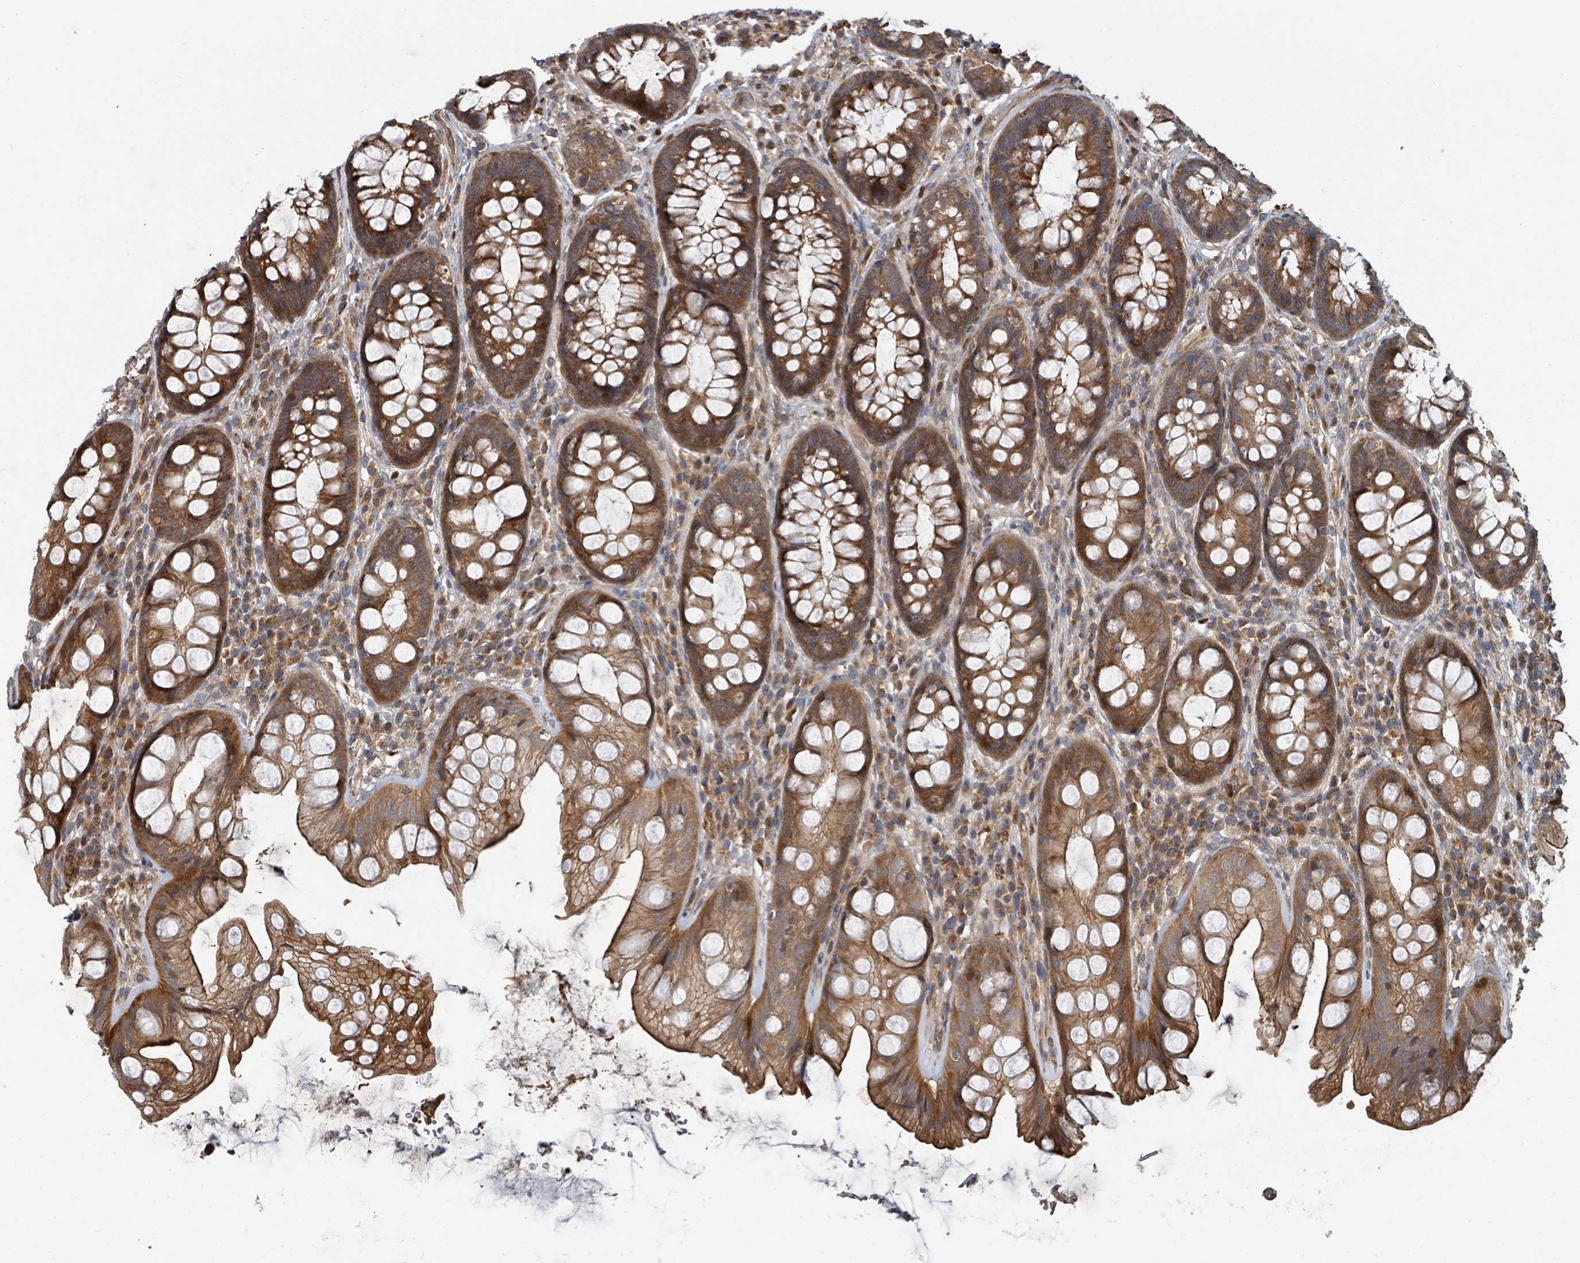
{"staining": {"intensity": "strong", "quantity": ">75%", "location": "cytoplasmic/membranous"}, "tissue": "rectum", "cell_type": "Glandular cells", "image_type": "normal", "snomed": [{"axis": "morphology", "description": "Normal tissue, NOS"}, {"axis": "topography", "description": "Rectum"}], "caption": "Immunohistochemical staining of benign human rectum displays high levels of strong cytoplasmic/membranous expression in approximately >75% of glandular cells.", "gene": "DPM1", "patient": {"sex": "male", "age": 74}}